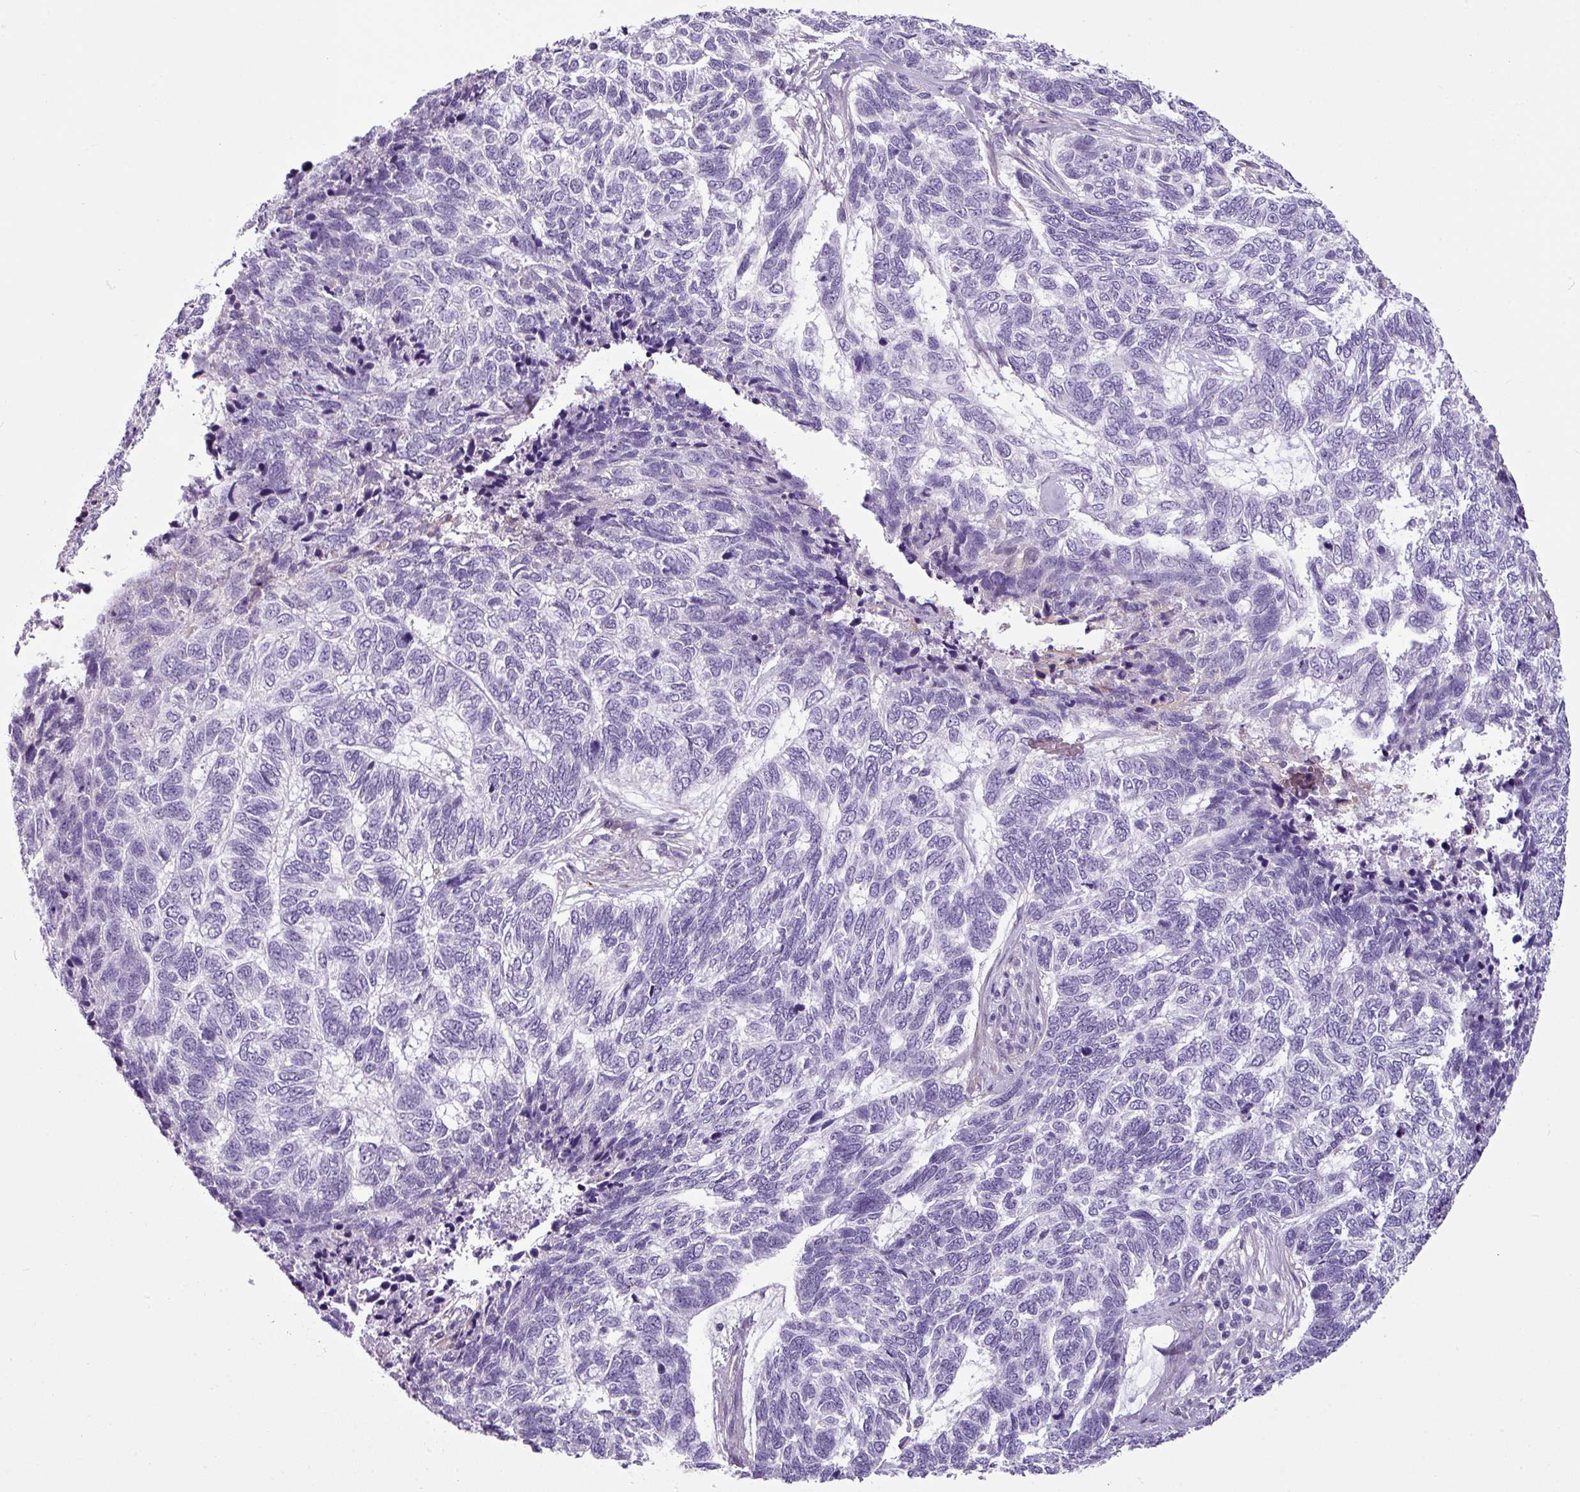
{"staining": {"intensity": "negative", "quantity": "none", "location": "none"}, "tissue": "skin cancer", "cell_type": "Tumor cells", "image_type": "cancer", "snomed": [{"axis": "morphology", "description": "Basal cell carcinoma"}, {"axis": "topography", "description": "Skin"}], "caption": "Tumor cells show no significant staining in skin cancer (basal cell carcinoma).", "gene": "TMEM178B", "patient": {"sex": "female", "age": 65}}